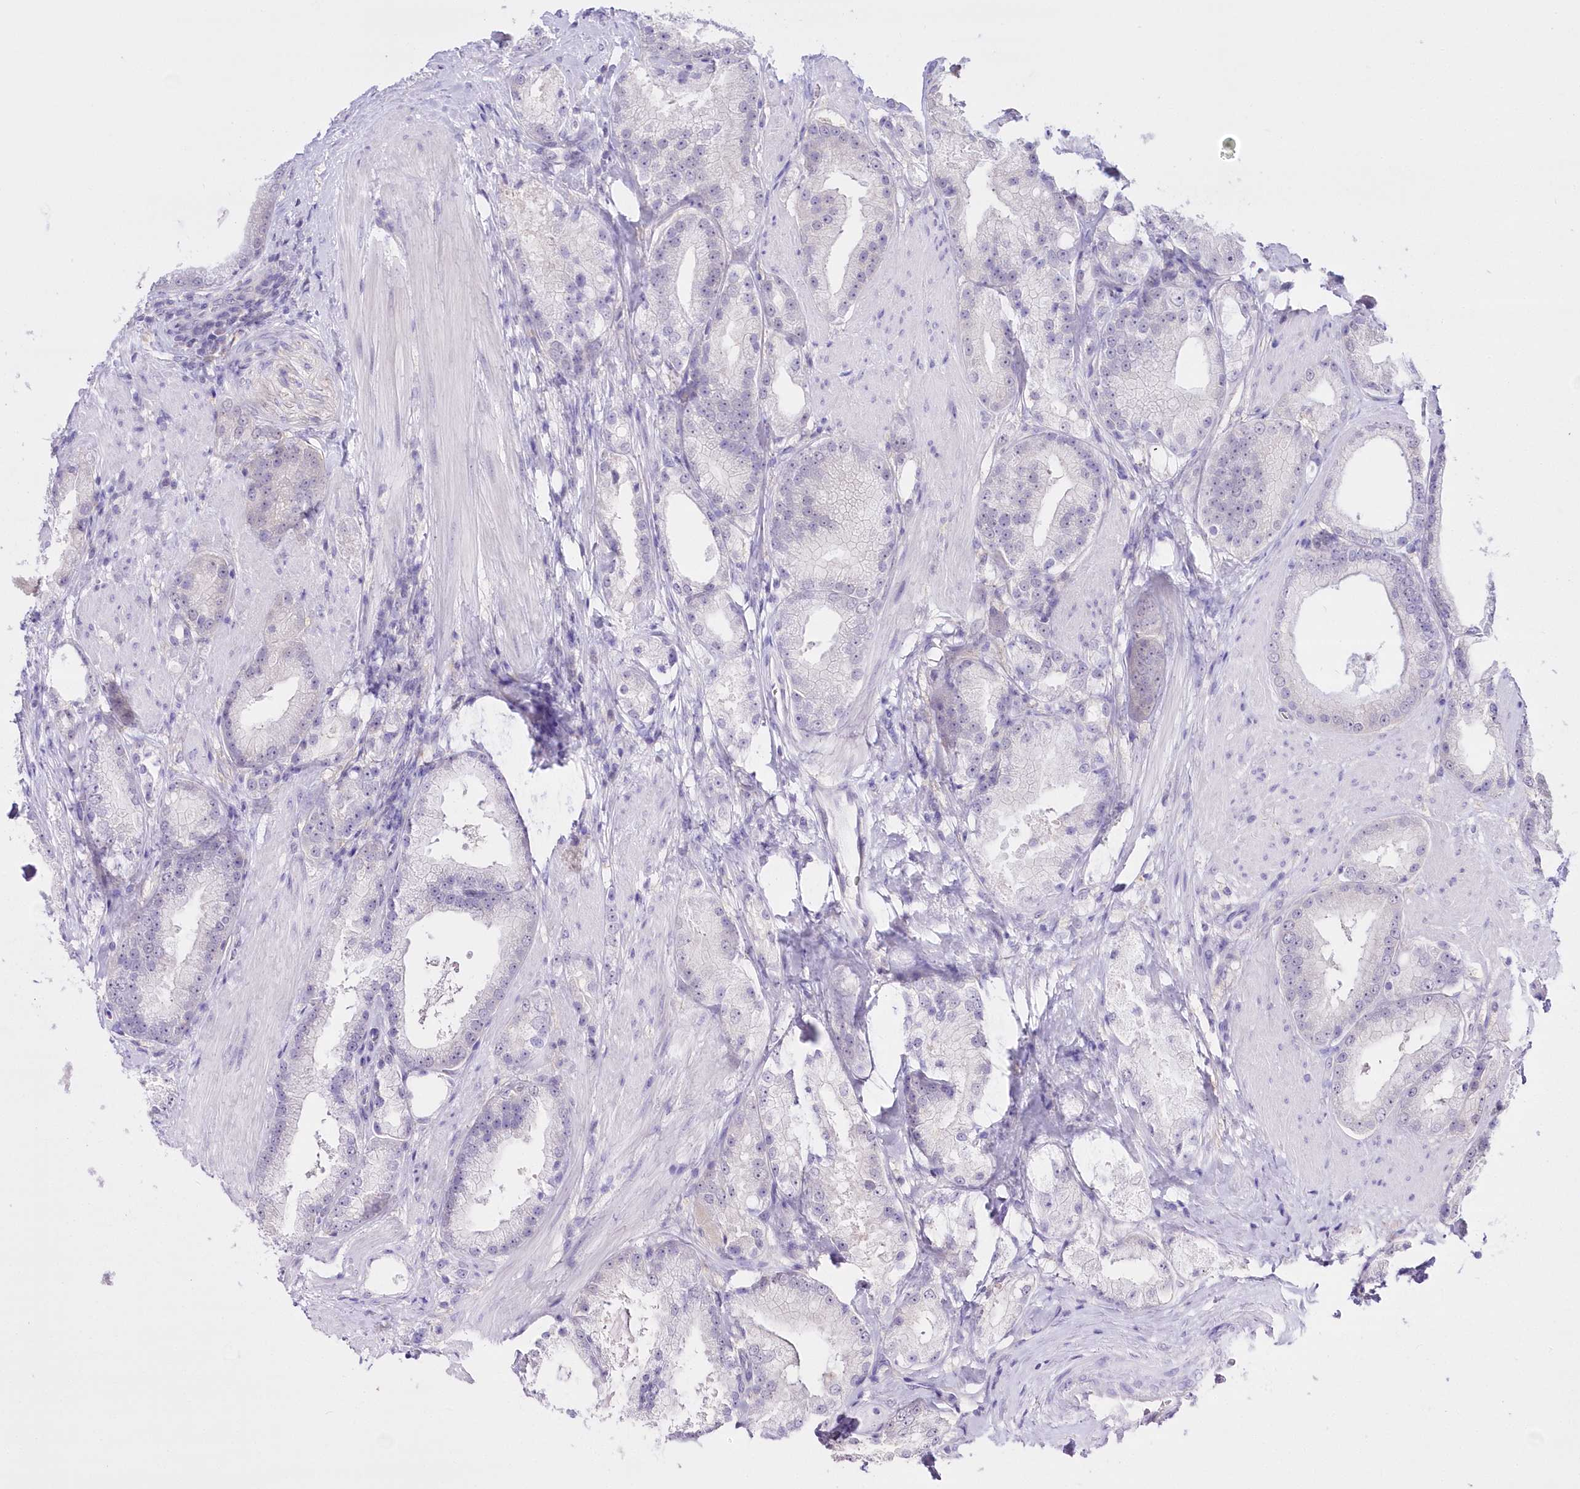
{"staining": {"intensity": "negative", "quantity": "none", "location": "none"}, "tissue": "prostate cancer", "cell_type": "Tumor cells", "image_type": "cancer", "snomed": [{"axis": "morphology", "description": "Adenocarcinoma, Low grade"}, {"axis": "topography", "description": "Prostate"}], "caption": "A photomicrograph of human low-grade adenocarcinoma (prostate) is negative for staining in tumor cells. (IHC, brightfield microscopy, high magnification).", "gene": "UBA6", "patient": {"sex": "male", "age": 67}}